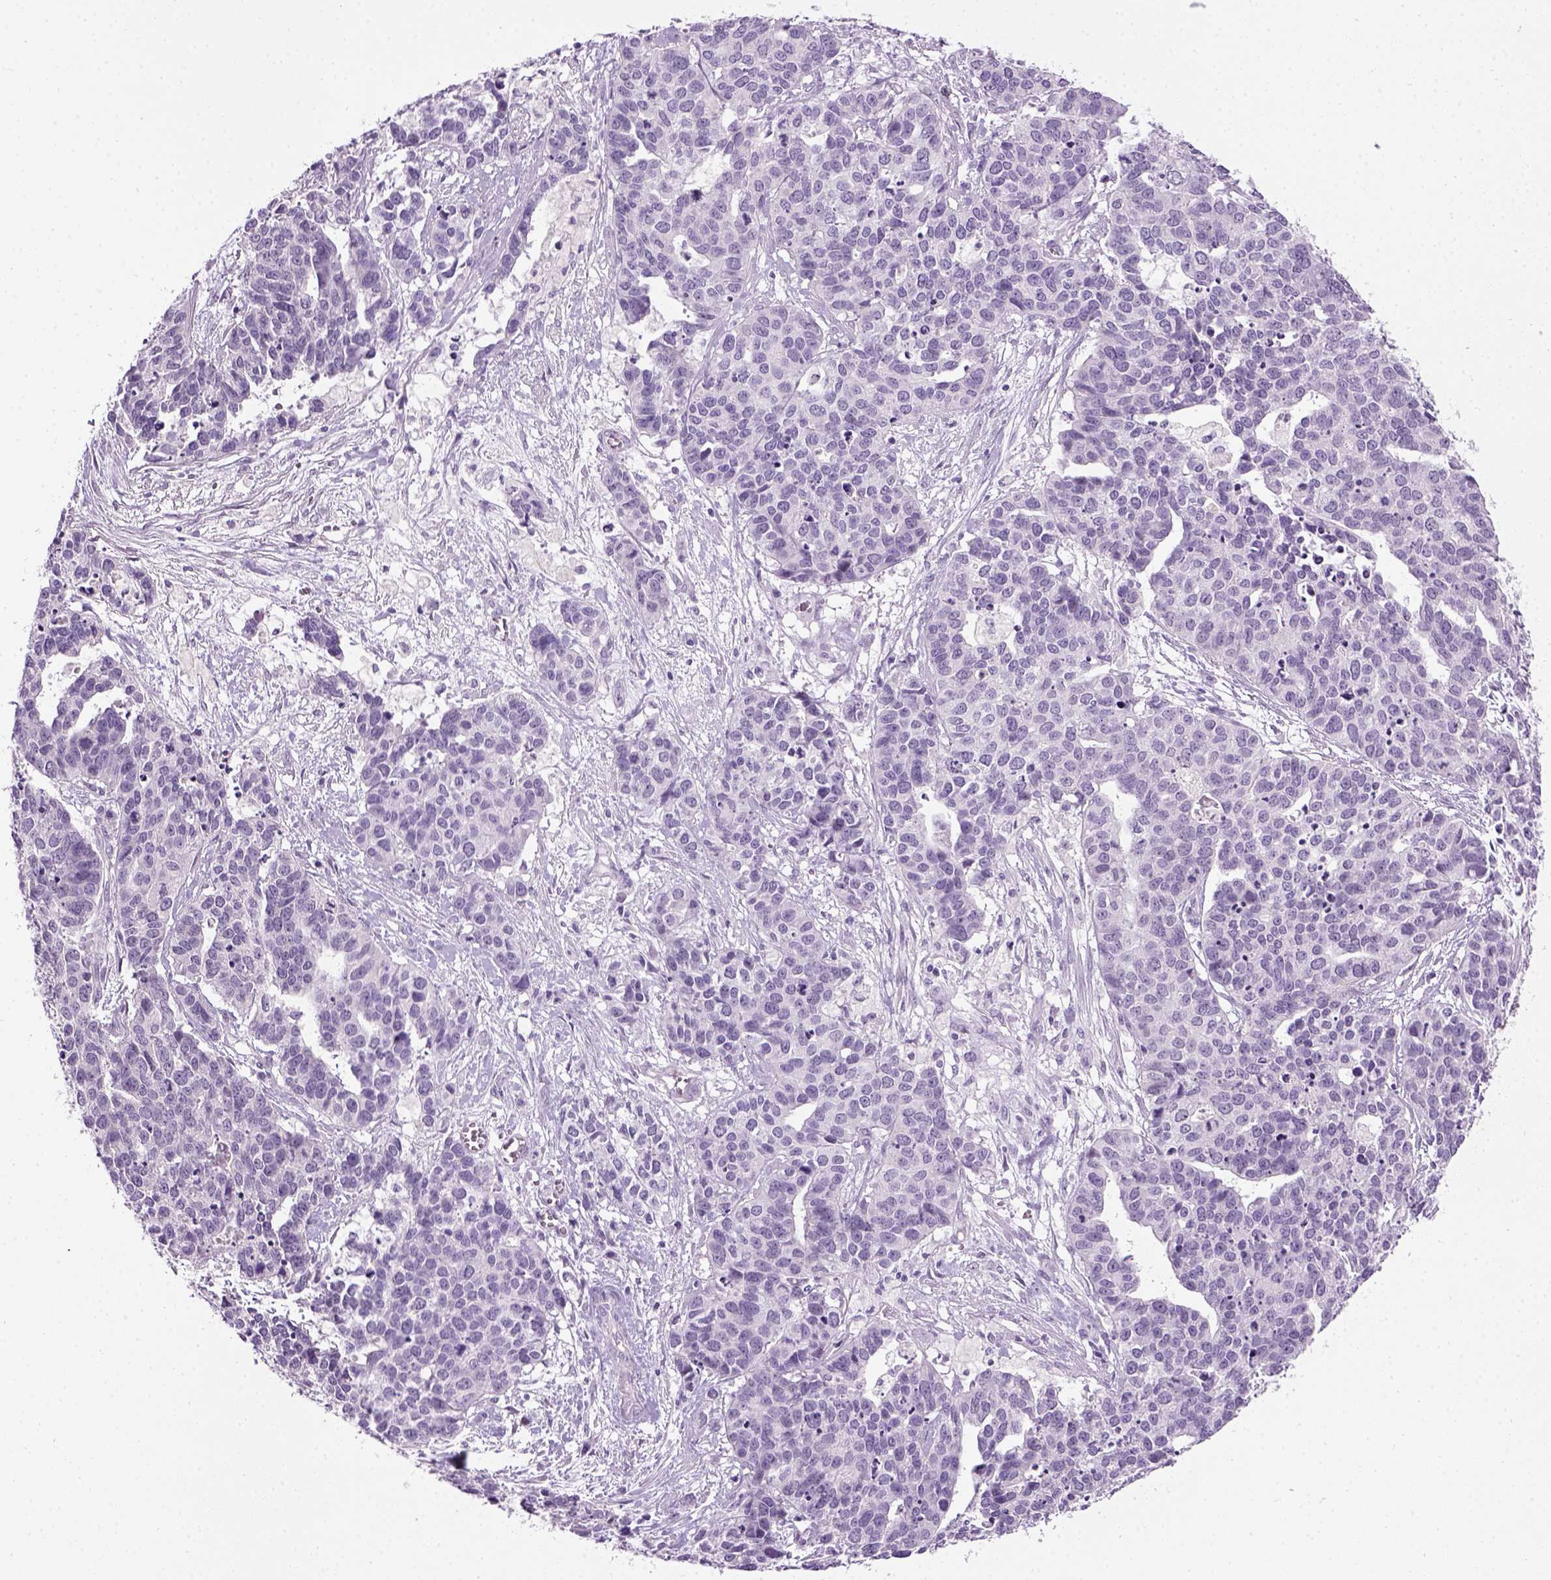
{"staining": {"intensity": "negative", "quantity": "none", "location": "none"}, "tissue": "ovarian cancer", "cell_type": "Tumor cells", "image_type": "cancer", "snomed": [{"axis": "morphology", "description": "Carcinoma, endometroid"}, {"axis": "topography", "description": "Ovary"}], "caption": "High magnification brightfield microscopy of ovarian endometroid carcinoma stained with DAB (3,3'-diaminobenzidine) (brown) and counterstained with hematoxylin (blue): tumor cells show no significant expression.", "gene": "GABRB2", "patient": {"sex": "female", "age": 65}}